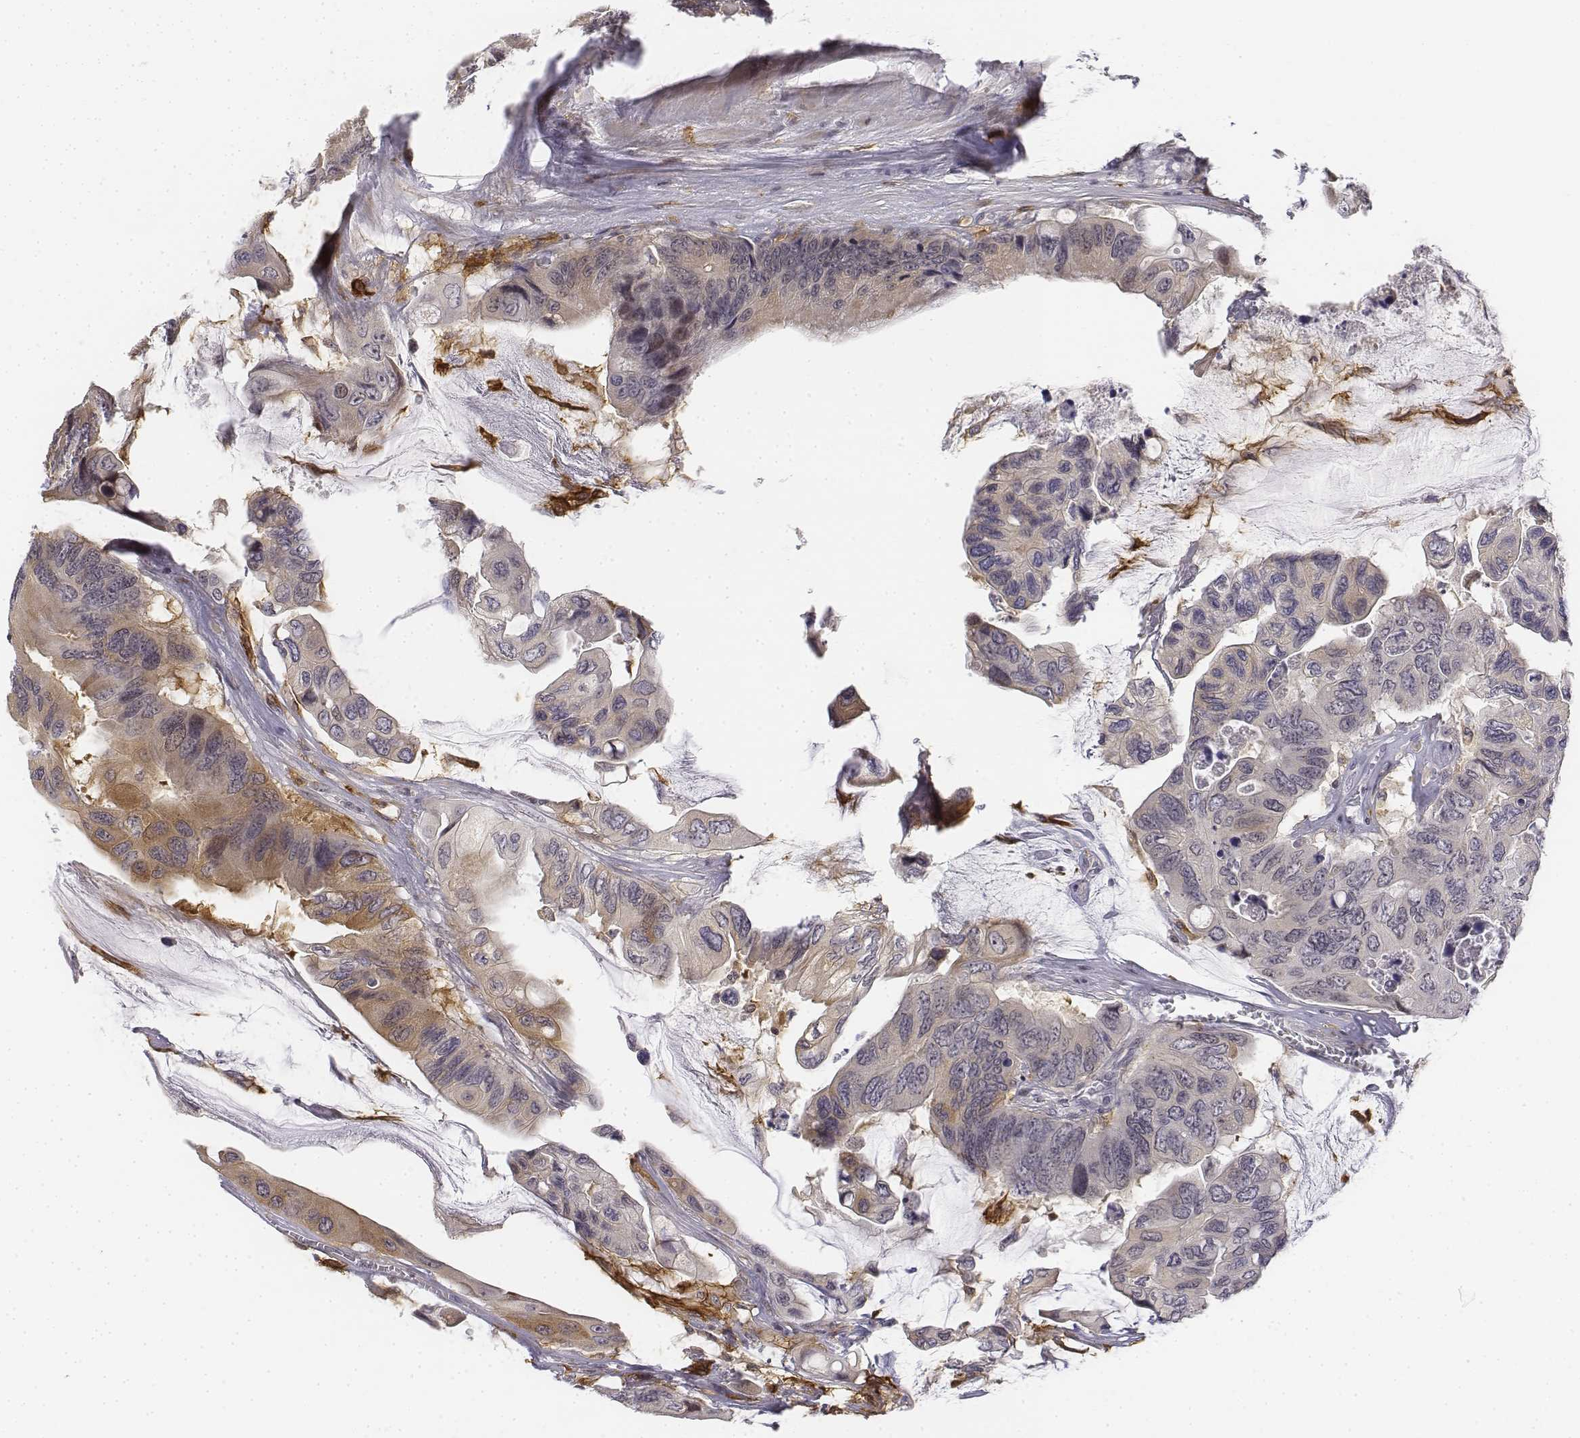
{"staining": {"intensity": "negative", "quantity": "none", "location": "none"}, "tissue": "colorectal cancer", "cell_type": "Tumor cells", "image_type": "cancer", "snomed": [{"axis": "morphology", "description": "Adenocarcinoma, NOS"}, {"axis": "topography", "description": "Rectum"}], "caption": "Immunohistochemical staining of human colorectal cancer reveals no significant positivity in tumor cells.", "gene": "CD14", "patient": {"sex": "male", "age": 63}}